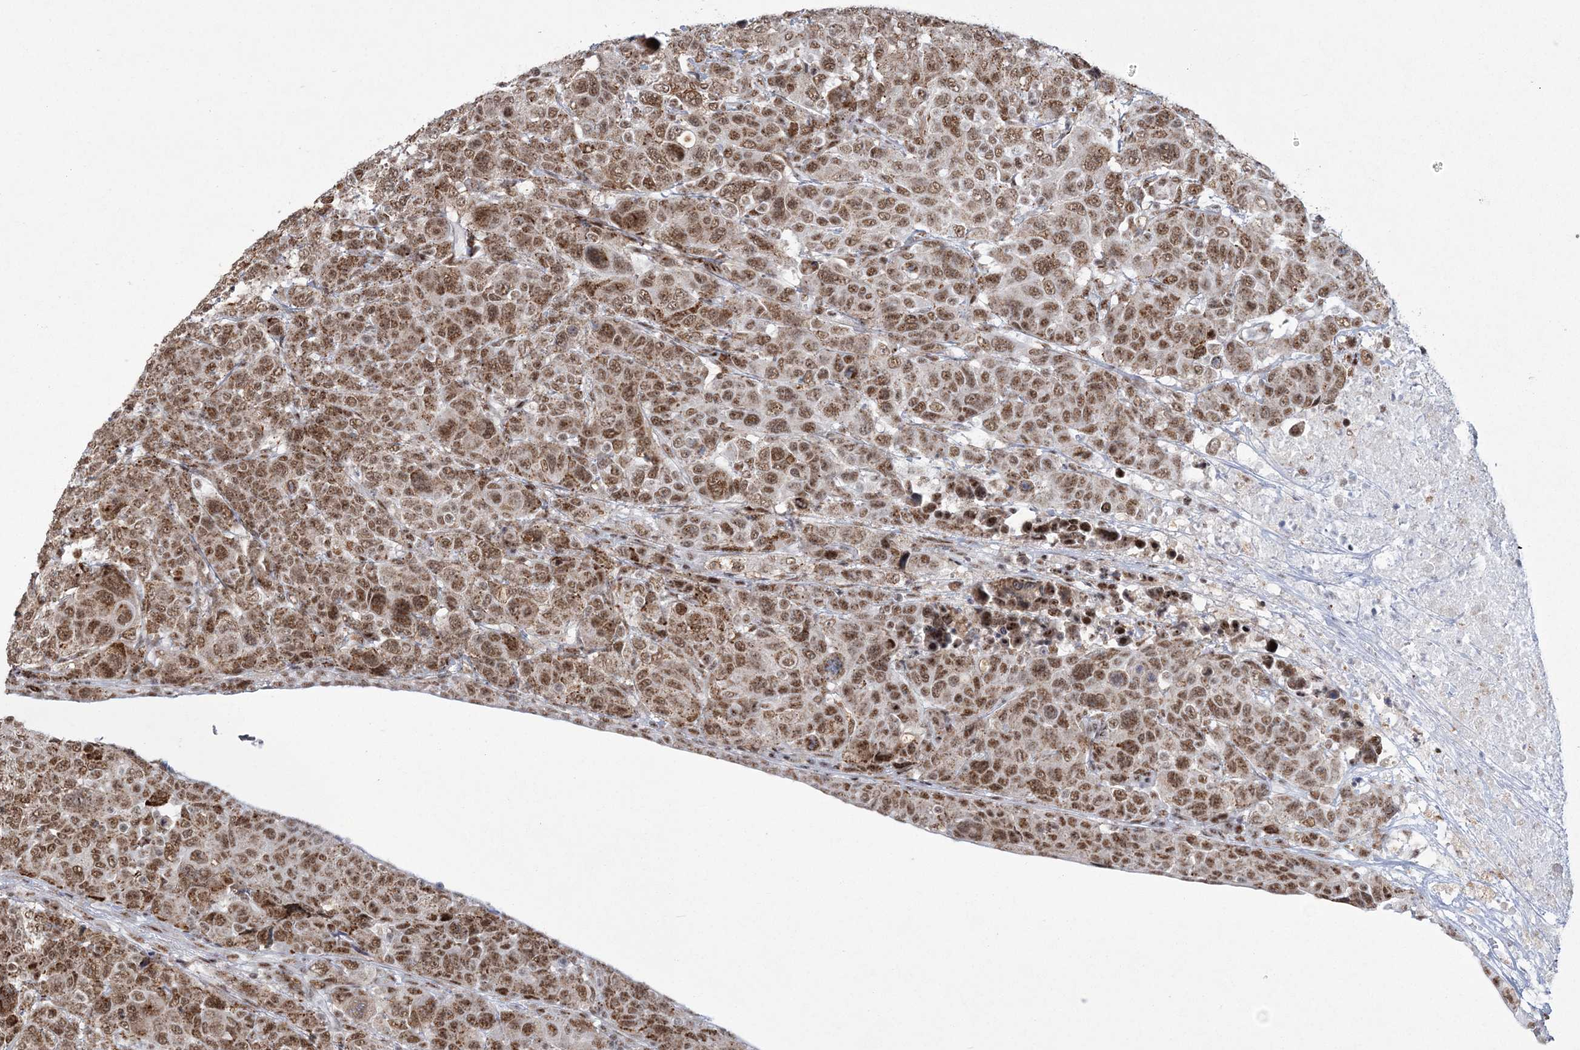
{"staining": {"intensity": "strong", "quantity": ">75%", "location": "cytoplasmic/membranous,nuclear"}, "tissue": "breast cancer", "cell_type": "Tumor cells", "image_type": "cancer", "snomed": [{"axis": "morphology", "description": "Duct carcinoma"}, {"axis": "topography", "description": "Breast"}], "caption": "An immunohistochemistry micrograph of neoplastic tissue is shown. Protein staining in brown shows strong cytoplasmic/membranous and nuclear positivity in invasive ductal carcinoma (breast) within tumor cells.", "gene": "RBM17", "patient": {"sex": "female", "age": 37}}